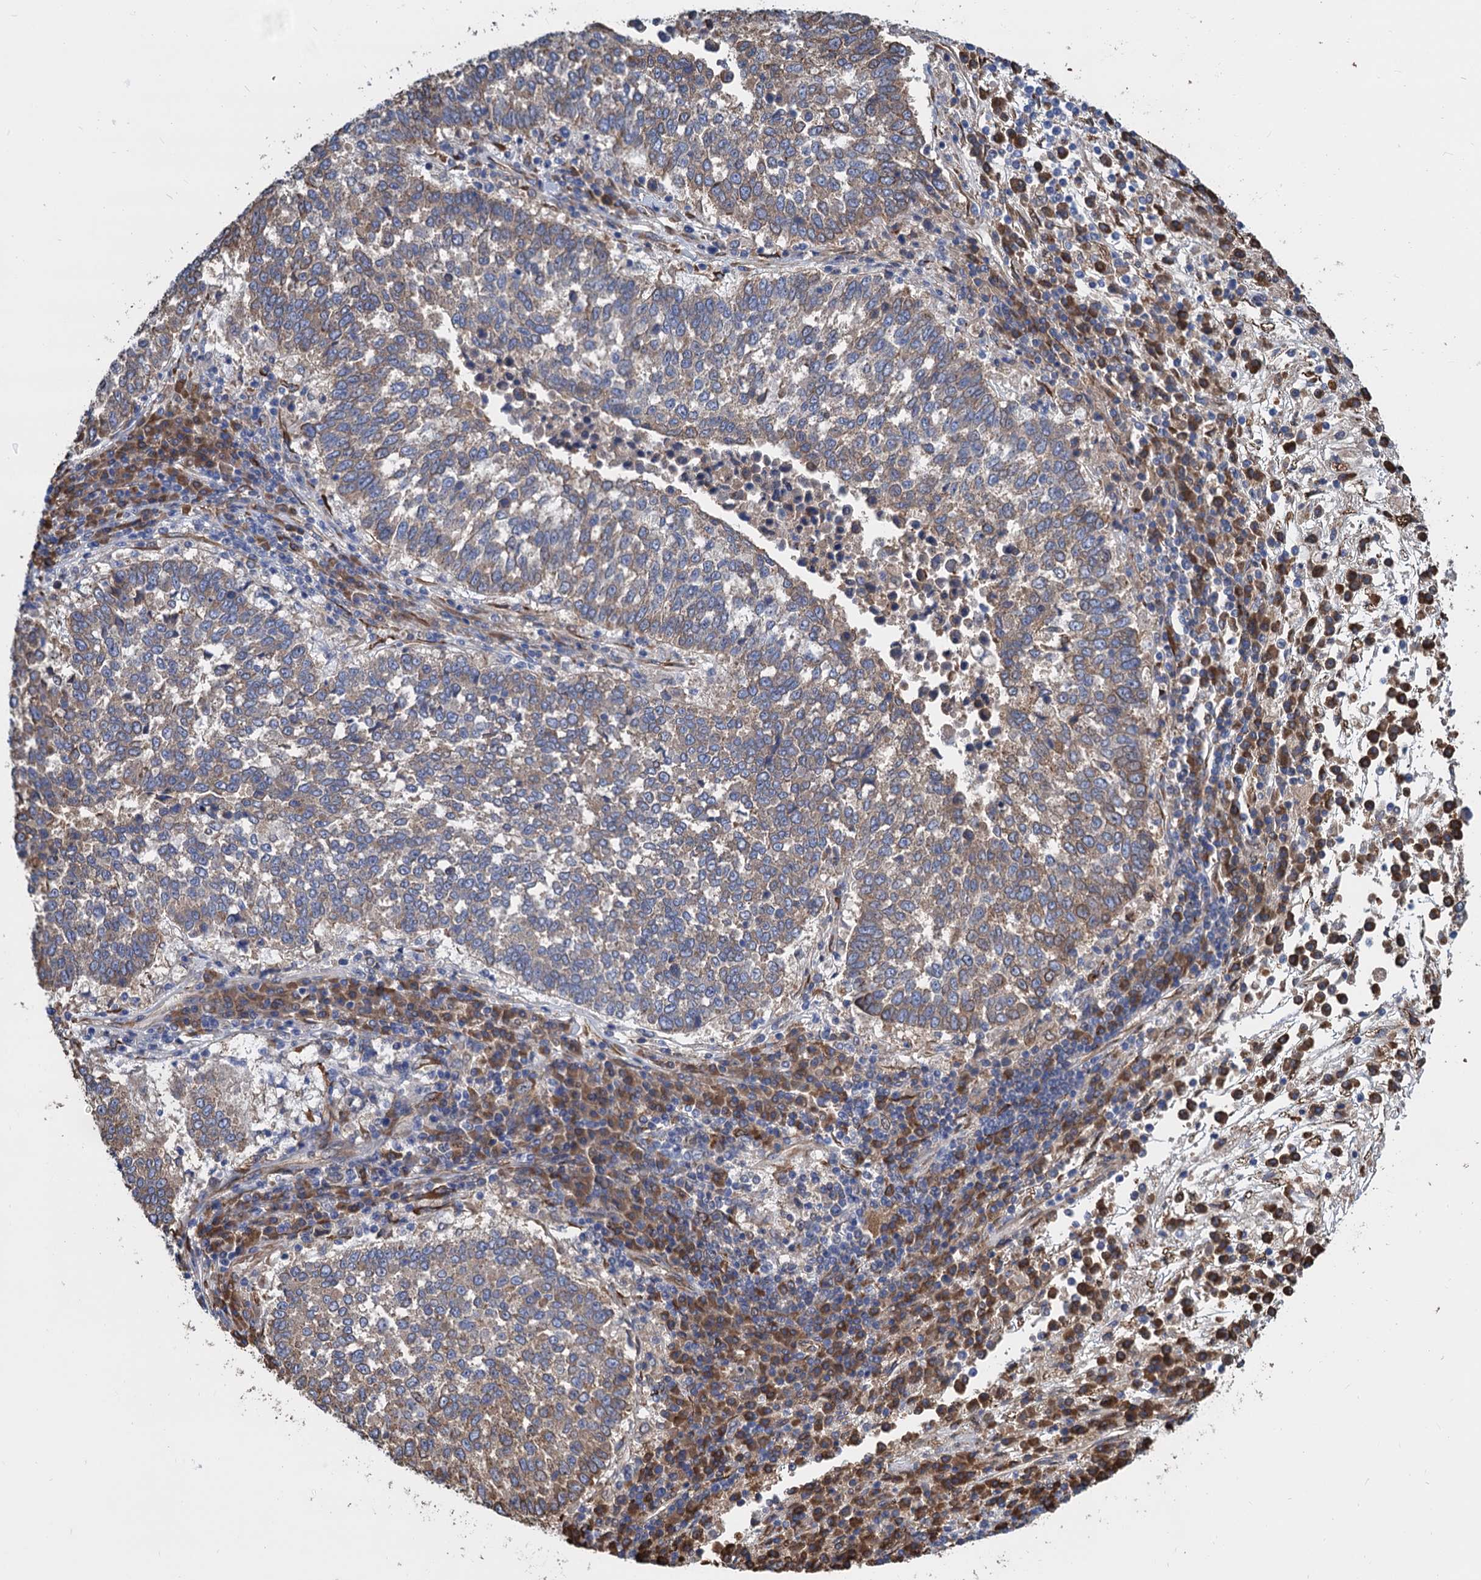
{"staining": {"intensity": "weak", "quantity": "25%-75%", "location": "cytoplasmic/membranous"}, "tissue": "lung cancer", "cell_type": "Tumor cells", "image_type": "cancer", "snomed": [{"axis": "morphology", "description": "Squamous cell carcinoma, NOS"}, {"axis": "topography", "description": "Lung"}], "caption": "A high-resolution histopathology image shows IHC staining of squamous cell carcinoma (lung), which shows weak cytoplasmic/membranous expression in approximately 25%-75% of tumor cells.", "gene": "CNNM1", "patient": {"sex": "male", "age": 73}}